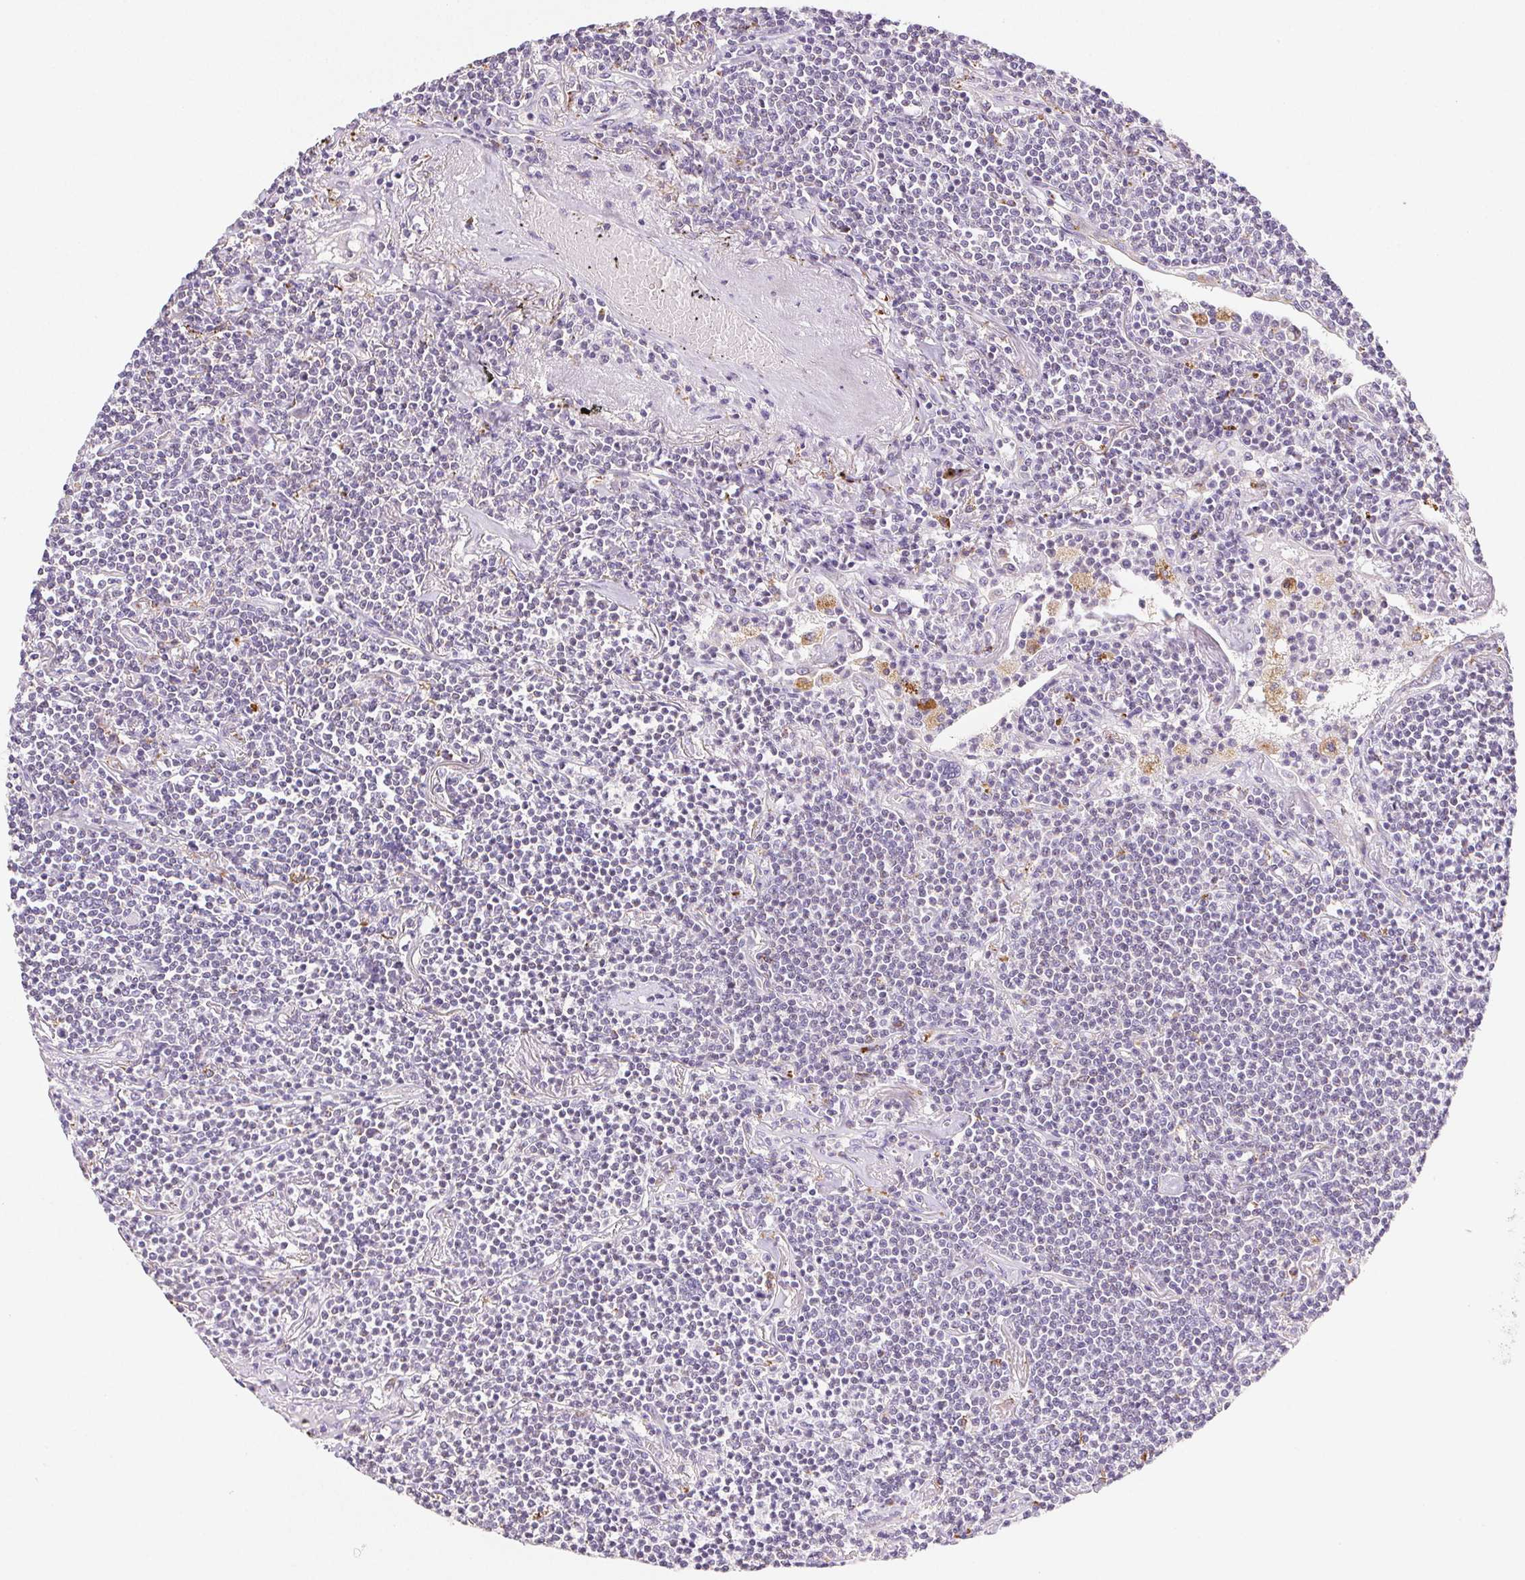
{"staining": {"intensity": "negative", "quantity": "none", "location": "none"}, "tissue": "lymphoma", "cell_type": "Tumor cells", "image_type": "cancer", "snomed": [{"axis": "morphology", "description": "Malignant lymphoma, non-Hodgkin's type, Low grade"}, {"axis": "topography", "description": "Lung"}], "caption": "This is a micrograph of immunohistochemistry (IHC) staining of malignant lymphoma, non-Hodgkin's type (low-grade), which shows no positivity in tumor cells.", "gene": "LIPA", "patient": {"sex": "female", "age": 71}}